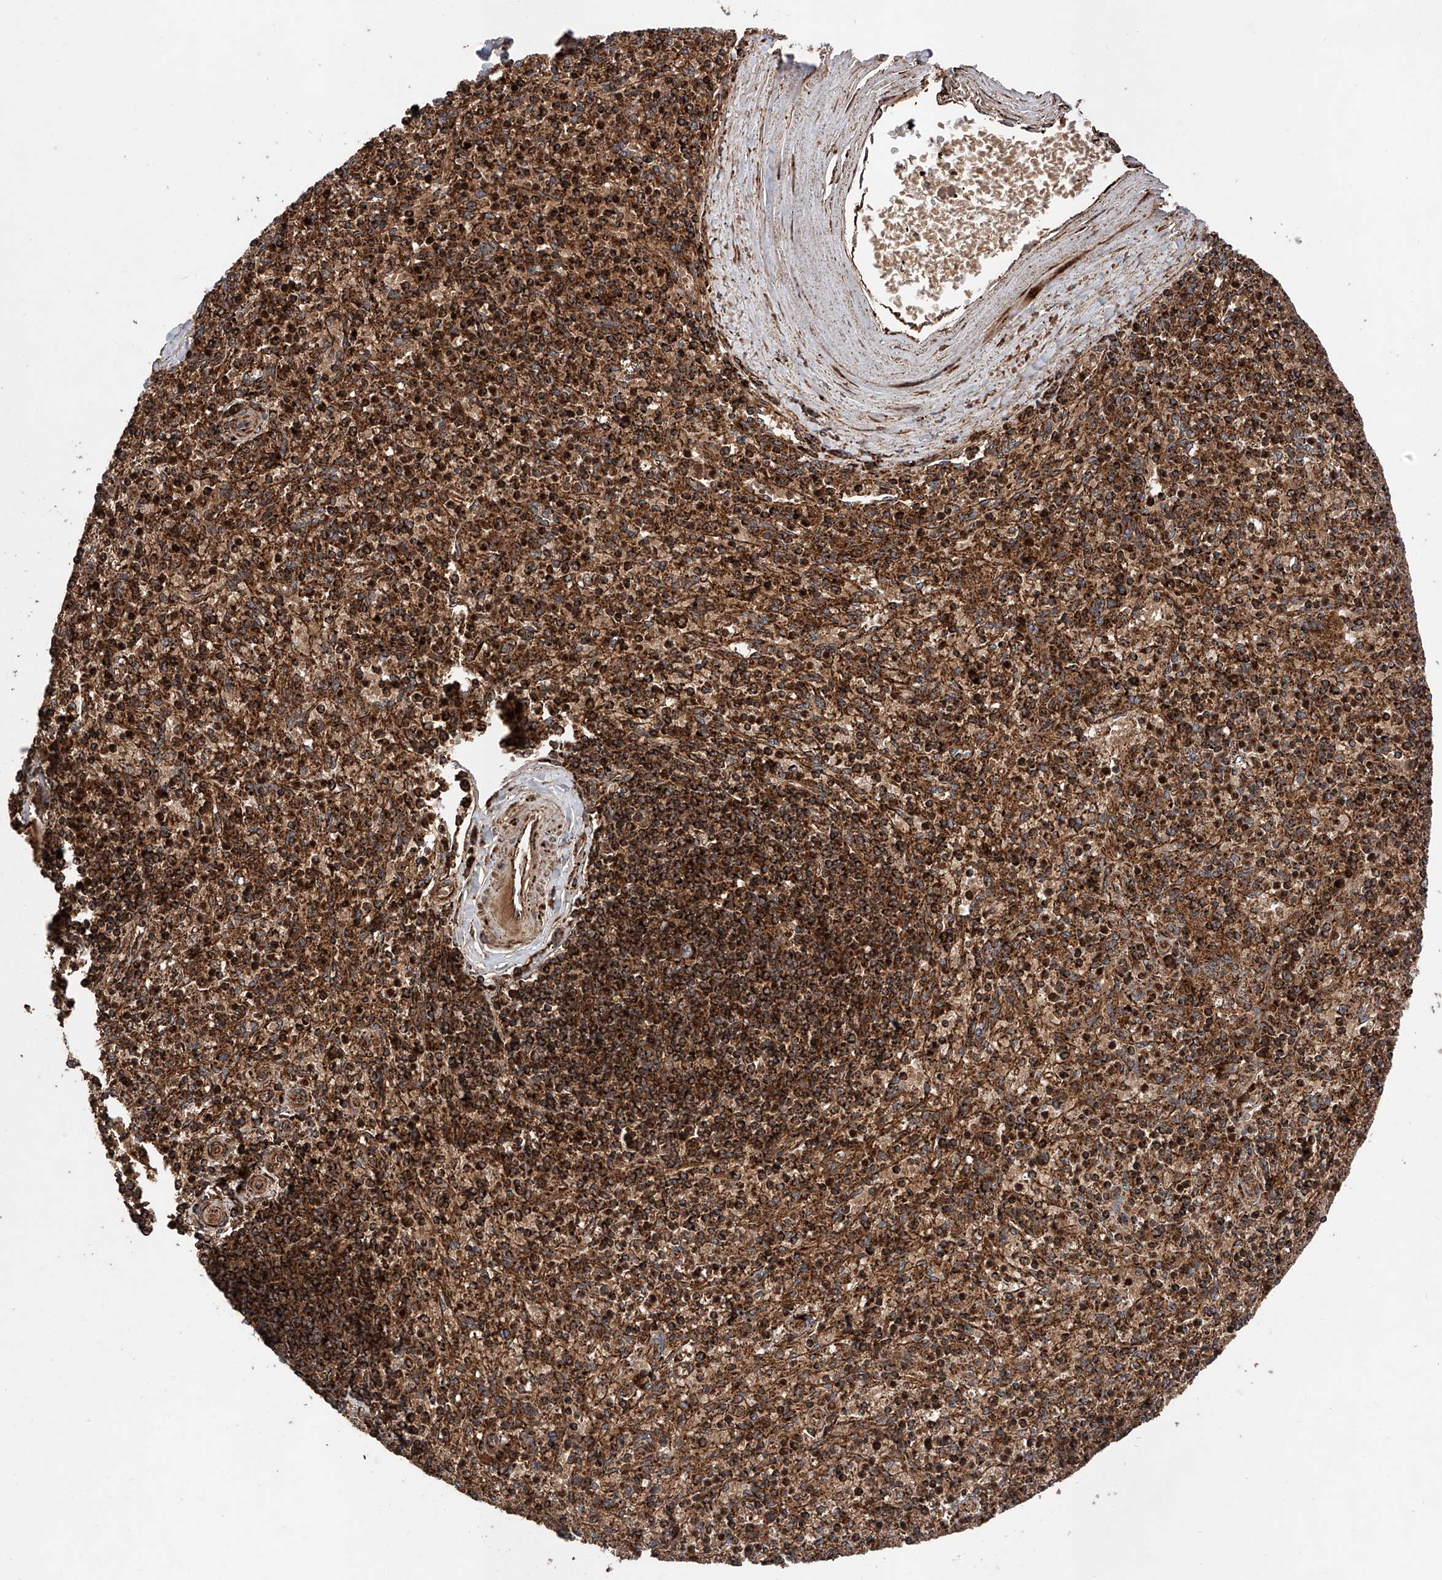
{"staining": {"intensity": "strong", "quantity": ">75%", "location": "cytoplasmic/membranous"}, "tissue": "spleen", "cell_type": "Cells in red pulp", "image_type": "normal", "snomed": [{"axis": "morphology", "description": "Normal tissue, NOS"}, {"axis": "topography", "description": "Spleen"}], "caption": "Human spleen stained with a brown dye displays strong cytoplasmic/membranous positive staining in approximately >75% of cells in red pulp.", "gene": "PISD", "patient": {"sex": "male", "age": 72}}